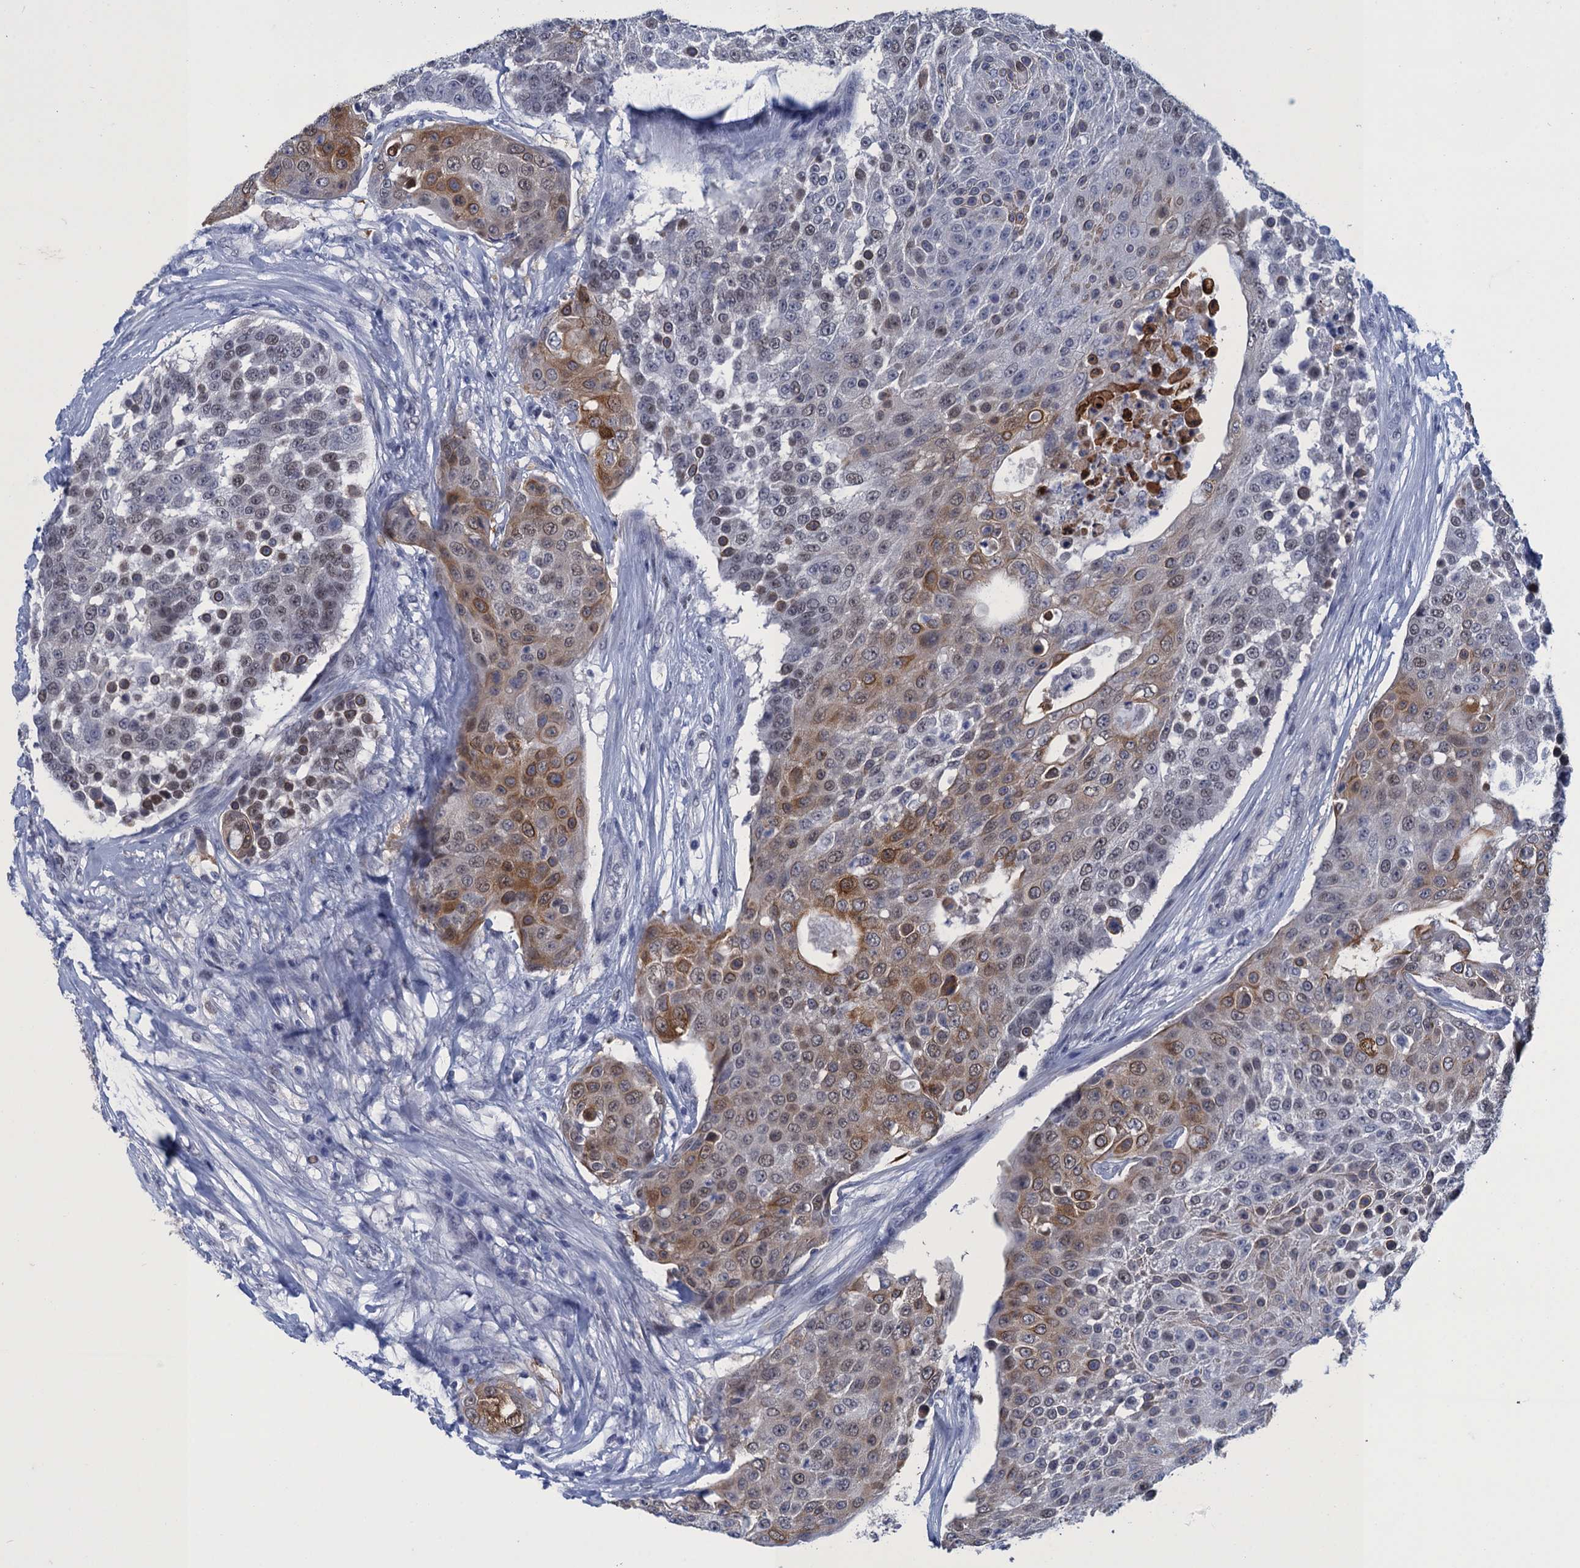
{"staining": {"intensity": "moderate", "quantity": "<25%", "location": "cytoplasmic/membranous,nuclear"}, "tissue": "urothelial cancer", "cell_type": "Tumor cells", "image_type": "cancer", "snomed": [{"axis": "morphology", "description": "Urothelial carcinoma, High grade"}, {"axis": "topography", "description": "Urinary bladder"}], "caption": "This photomicrograph exhibits high-grade urothelial carcinoma stained with immunohistochemistry to label a protein in brown. The cytoplasmic/membranous and nuclear of tumor cells show moderate positivity for the protein. Nuclei are counter-stained blue.", "gene": "GINS3", "patient": {"sex": "female", "age": 63}}